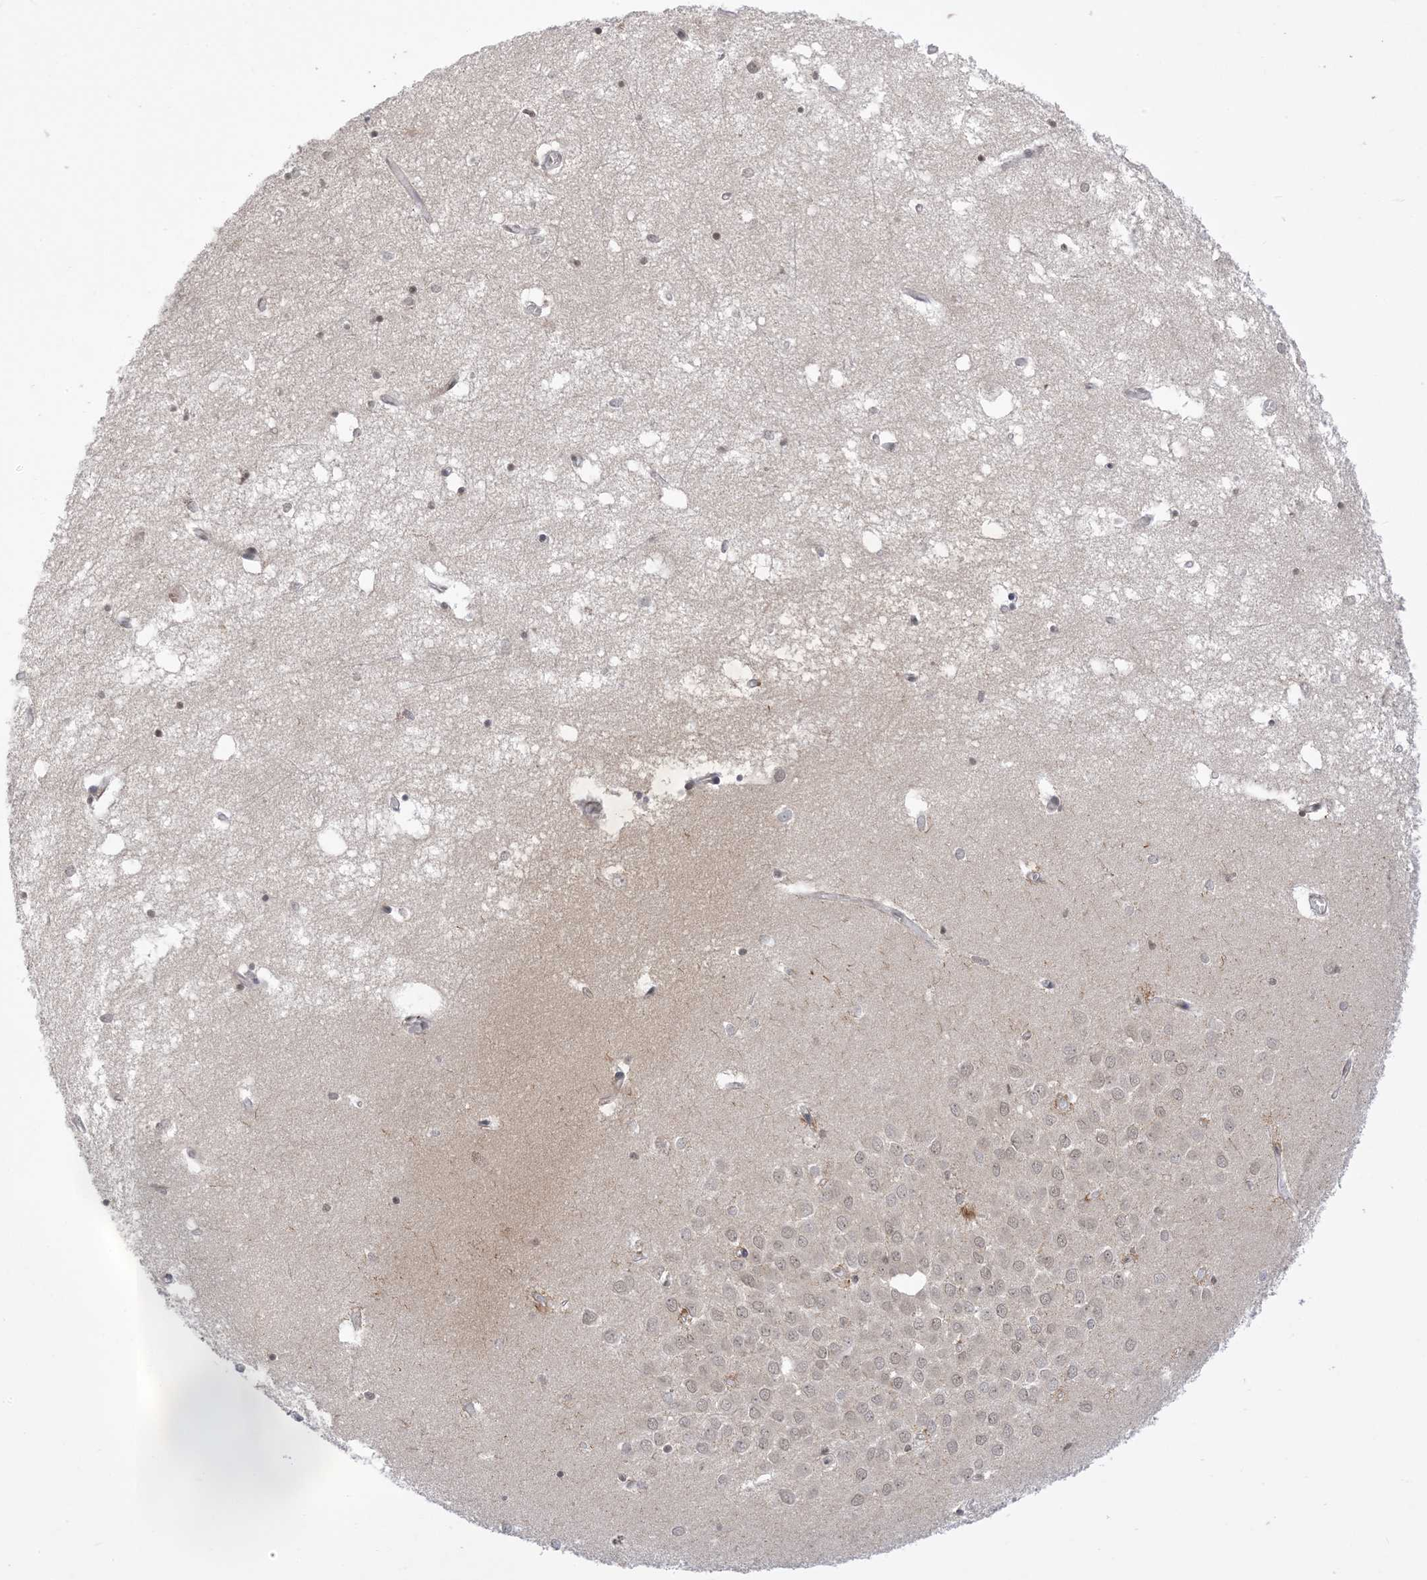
{"staining": {"intensity": "weak", "quantity": "<25%", "location": "nuclear"}, "tissue": "hippocampus", "cell_type": "Glial cells", "image_type": "normal", "snomed": [{"axis": "morphology", "description": "Normal tissue, NOS"}, {"axis": "topography", "description": "Hippocampus"}], "caption": "This is an immunohistochemistry (IHC) image of benign human hippocampus. There is no staining in glial cells.", "gene": "RANBP9", "patient": {"sex": "male", "age": 70}}